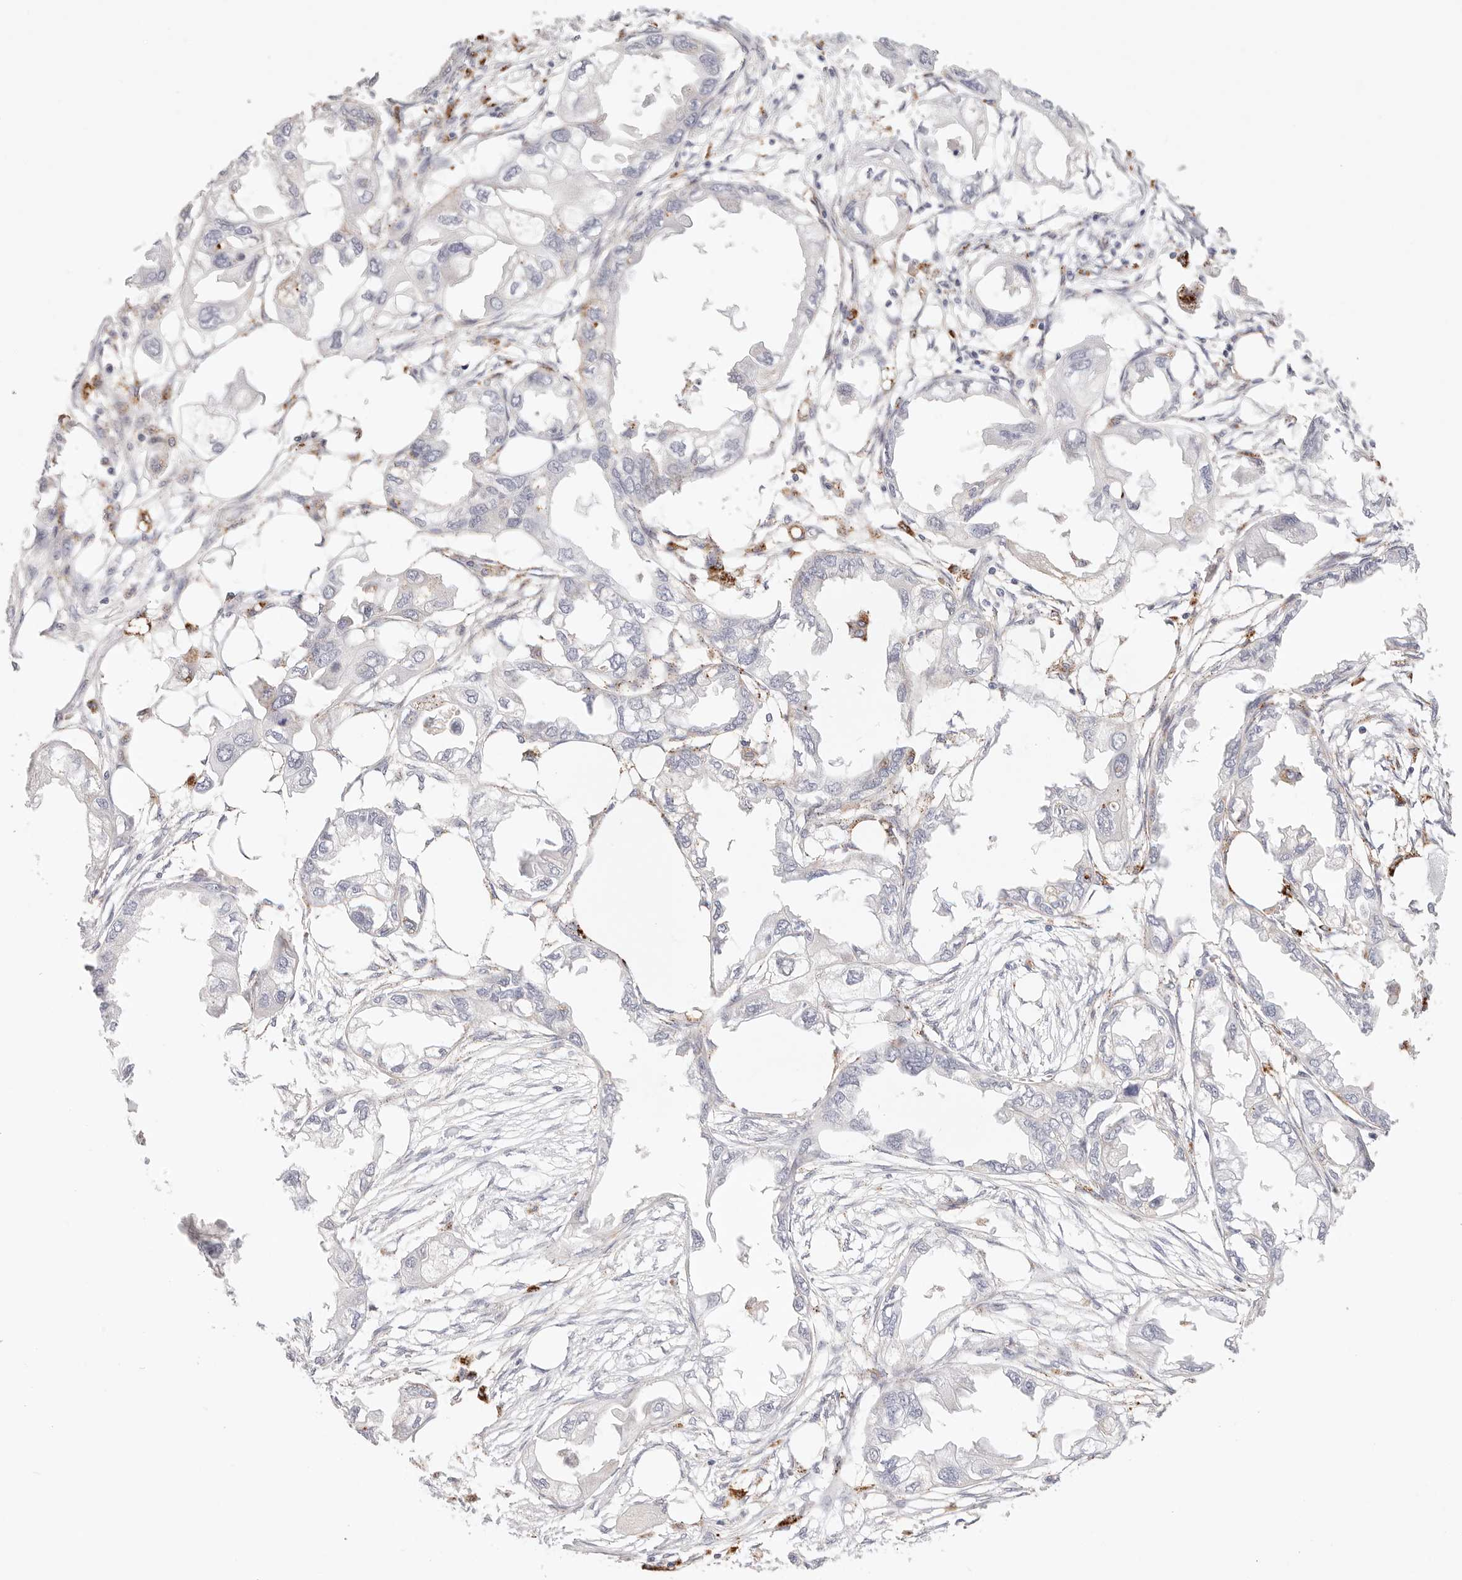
{"staining": {"intensity": "negative", "quantity": "none", "location": "none"}, "tissue": "endometrial cancer", "cell_type": "Tumor cells", "image_type": "cancer", "snomed": [{"axis": "morphology", "description": "Adenocarcinoma, NOS"}, {"axis": "morphology", "description": "Adenocarcinoma, metastatic, NOS"}, {"axis": "topography", "description": "Adipose tissue"}, {"axis": "topography", "description": "Endometrium"}], "caption": "Immunohistochemistry (IHC) photomicrograph of endometrial cancer (adenocarcinoma) stained for a protein (brown), which shows no positivity in tumor cells.", "gene": "STKLD1", "patient": {"sex": "female", "age": 67}}